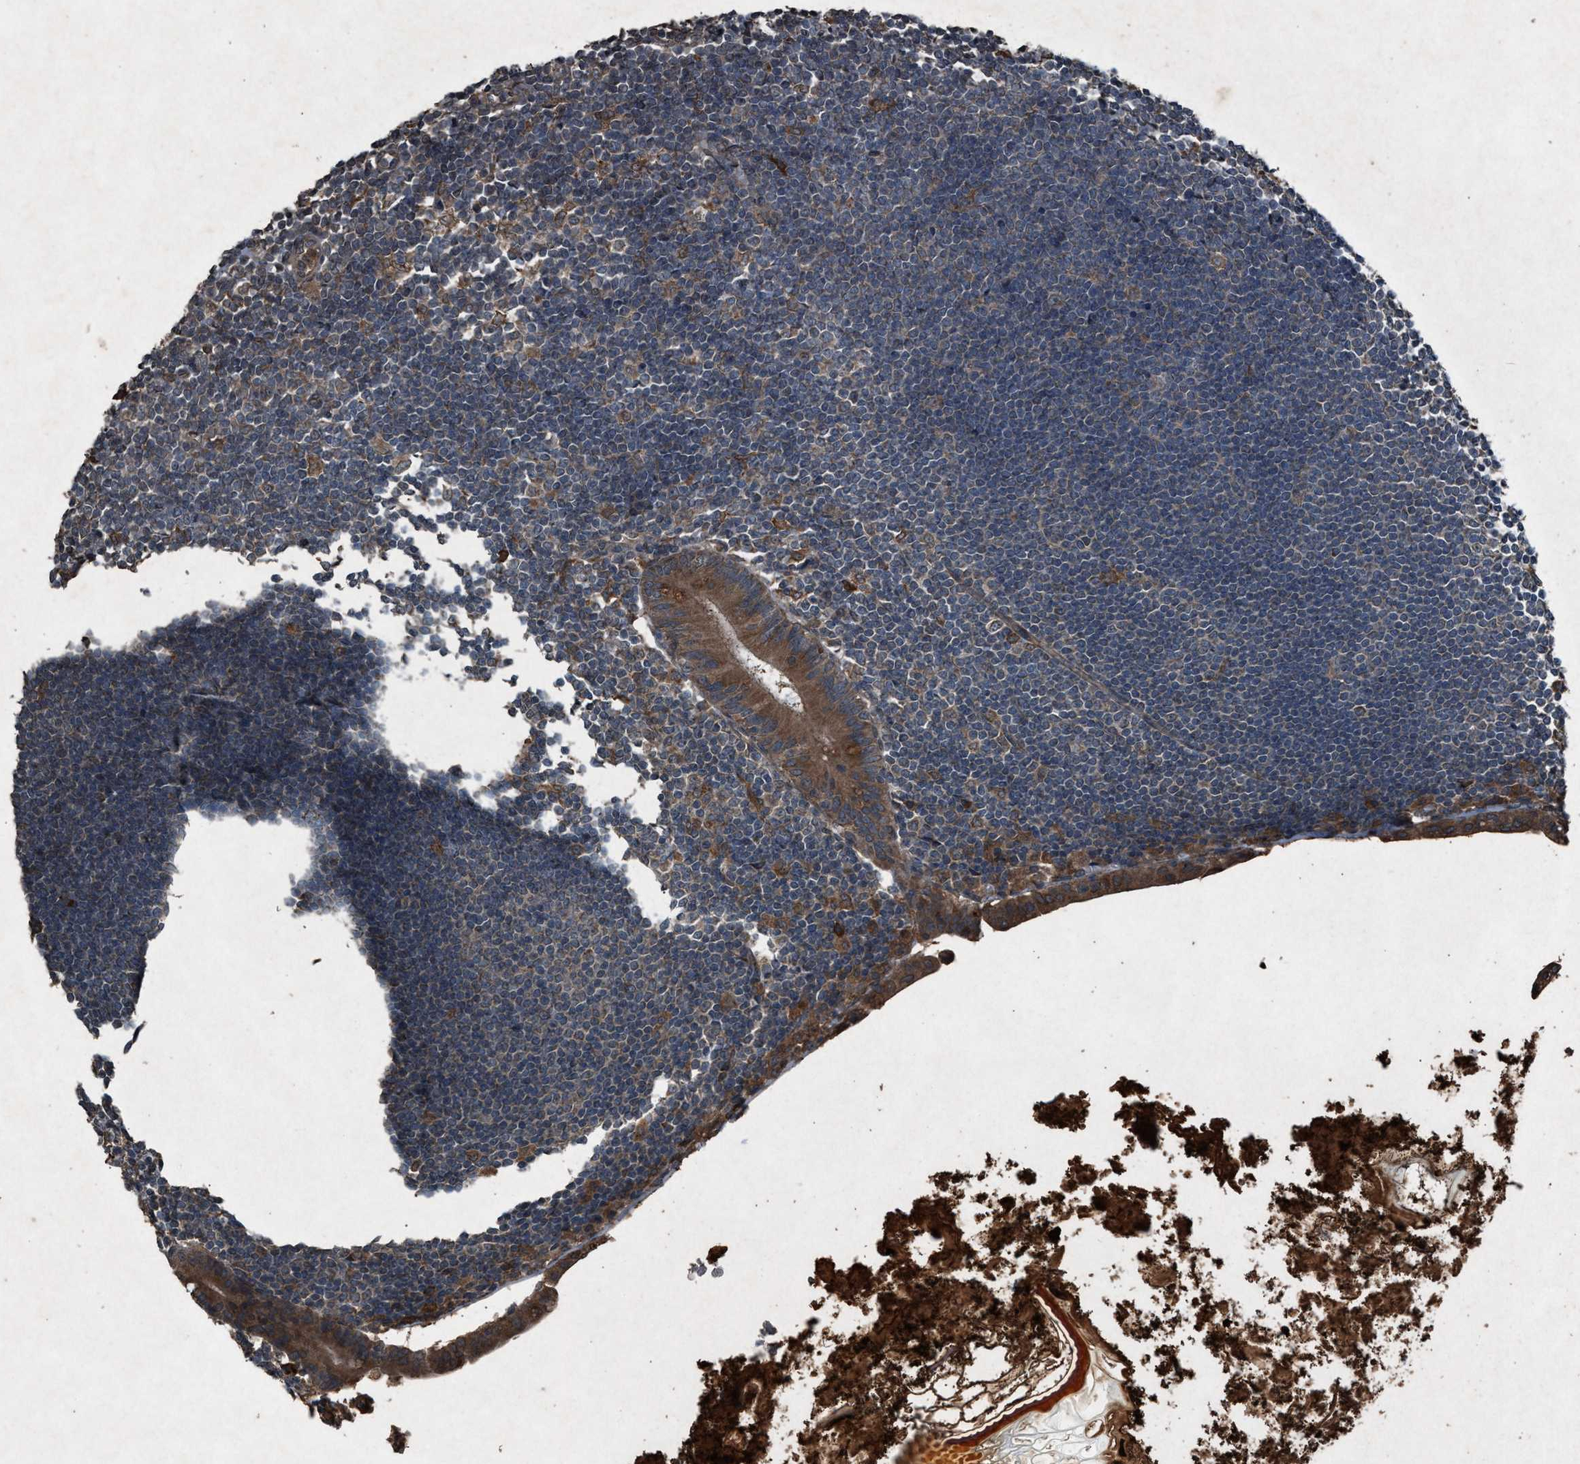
{"staining": {"intensity": "moderate", "quantity": ">75%", "location": "cytoplasmic/membranous"}, "tissue": "appendix", "cell_type": "Glandular cells", "image_type": "normal", "snomed": [{"axis": "morphology", "description": "Normal tissue, NOS"}, {"axis": "topography", "description": "Appendix"}], "caption": "The image reveals immunohistochemical staining of benign appendix. There is moderate cytoplasmic/membranous positivity is identified in approximately >75% of glandular cells. The protein of interest is stained brown, and the nuclei are stained in blue (DAB IHC with brightfield microscopy, high magnification).", "gene": "CALR", "patient": {"sex": "female", "age": 50}}